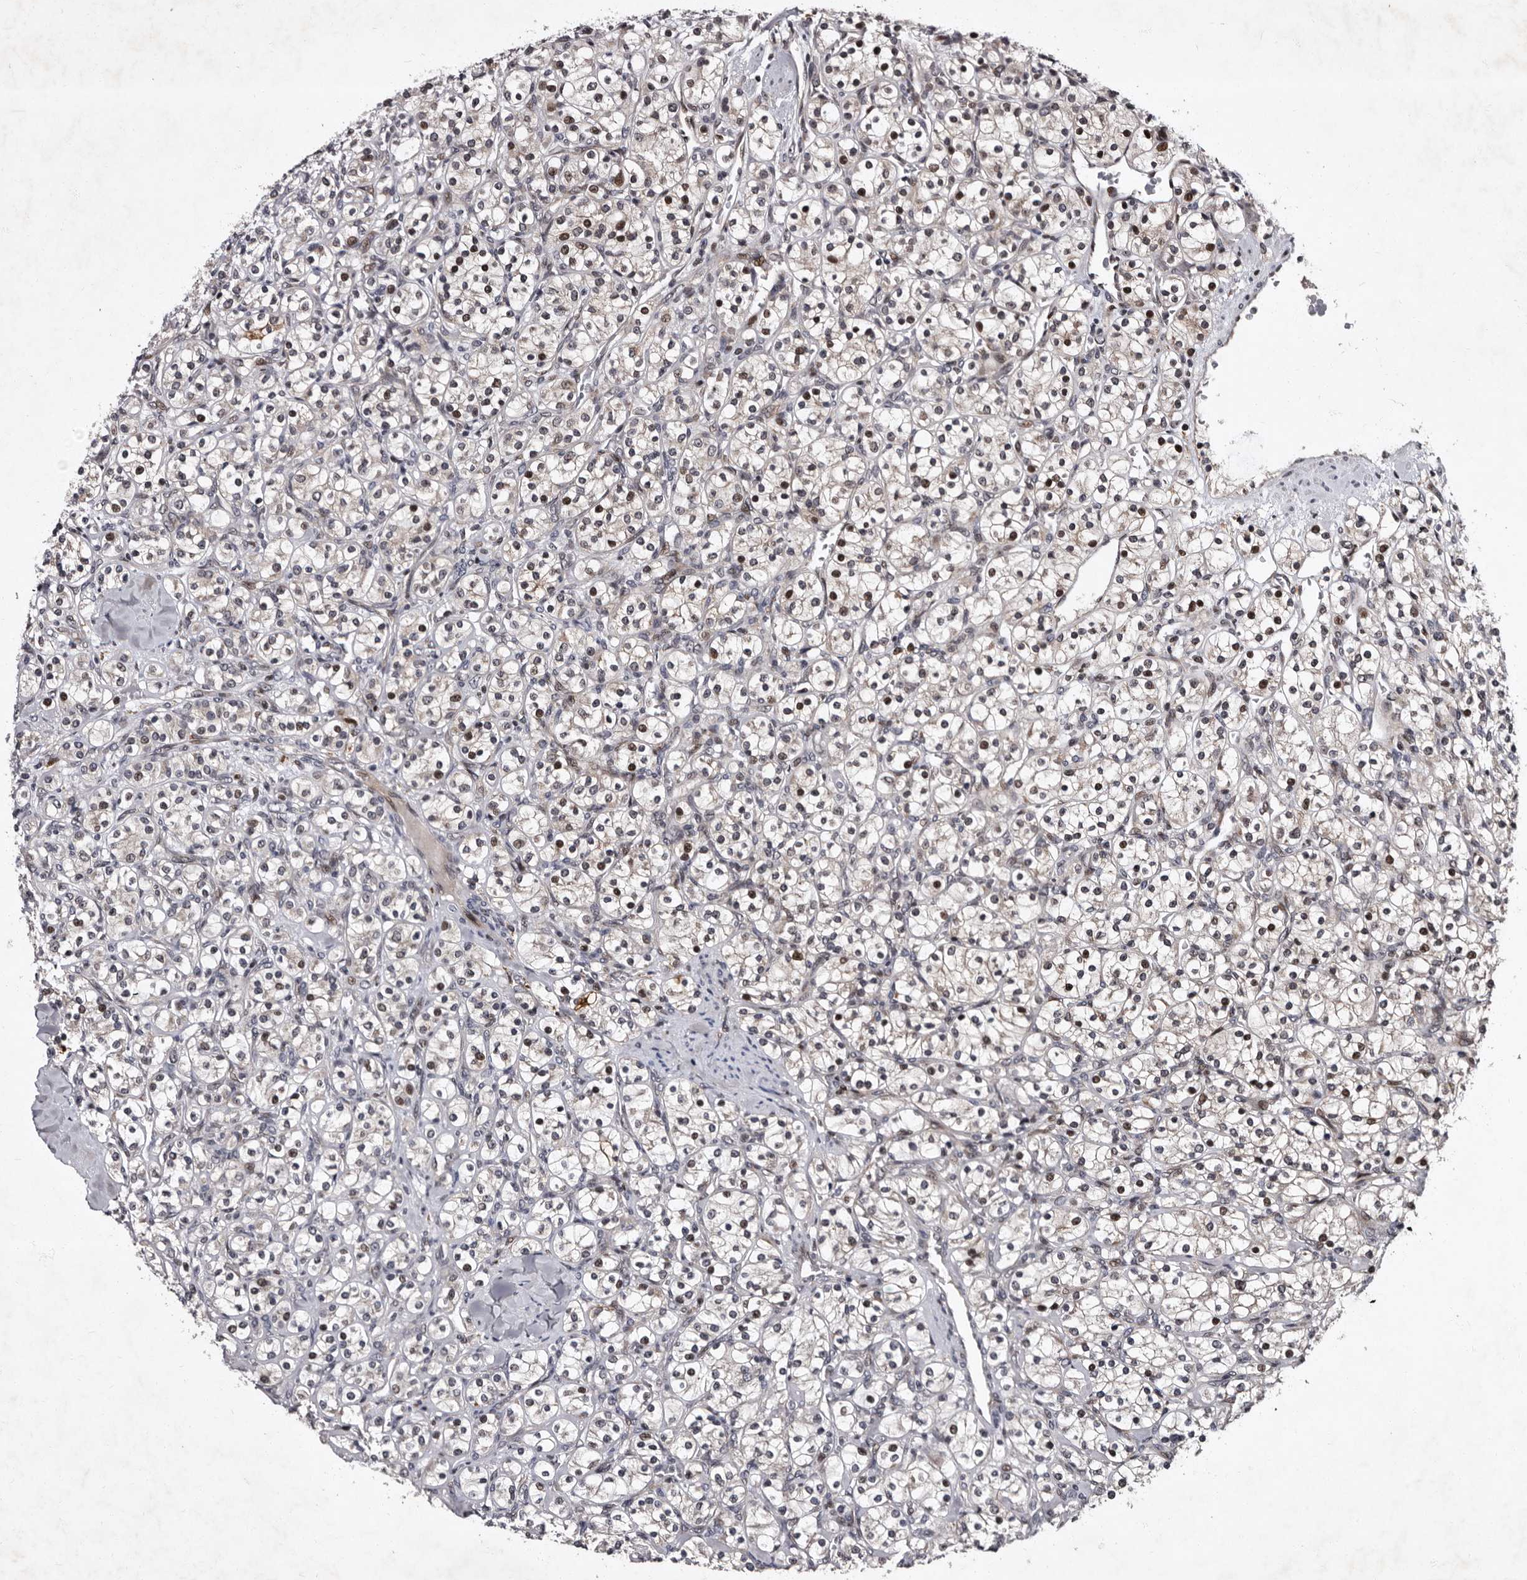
{"staining": {"intensity": "weak", "quantity": "<25%", "location": "nuclear"}, "tissue": "renal cancer", "cell_type": "Tumor cells", "image_type": "cancer", "snomed": [{"axis": "morphology", "description": "Adenocarcinoma, NOS"}, {"axis": "topography", "description": "Kidney"}], "caption": "High magnification brightfield microscopy of renal cancer (adenocarcinoma) stained with DAB (brown) and counterstained with hematoxylin (blue): tumor cells show no significant expression.", "gene": "TNKS", "patient": {"sex": "male", "age": 77}}